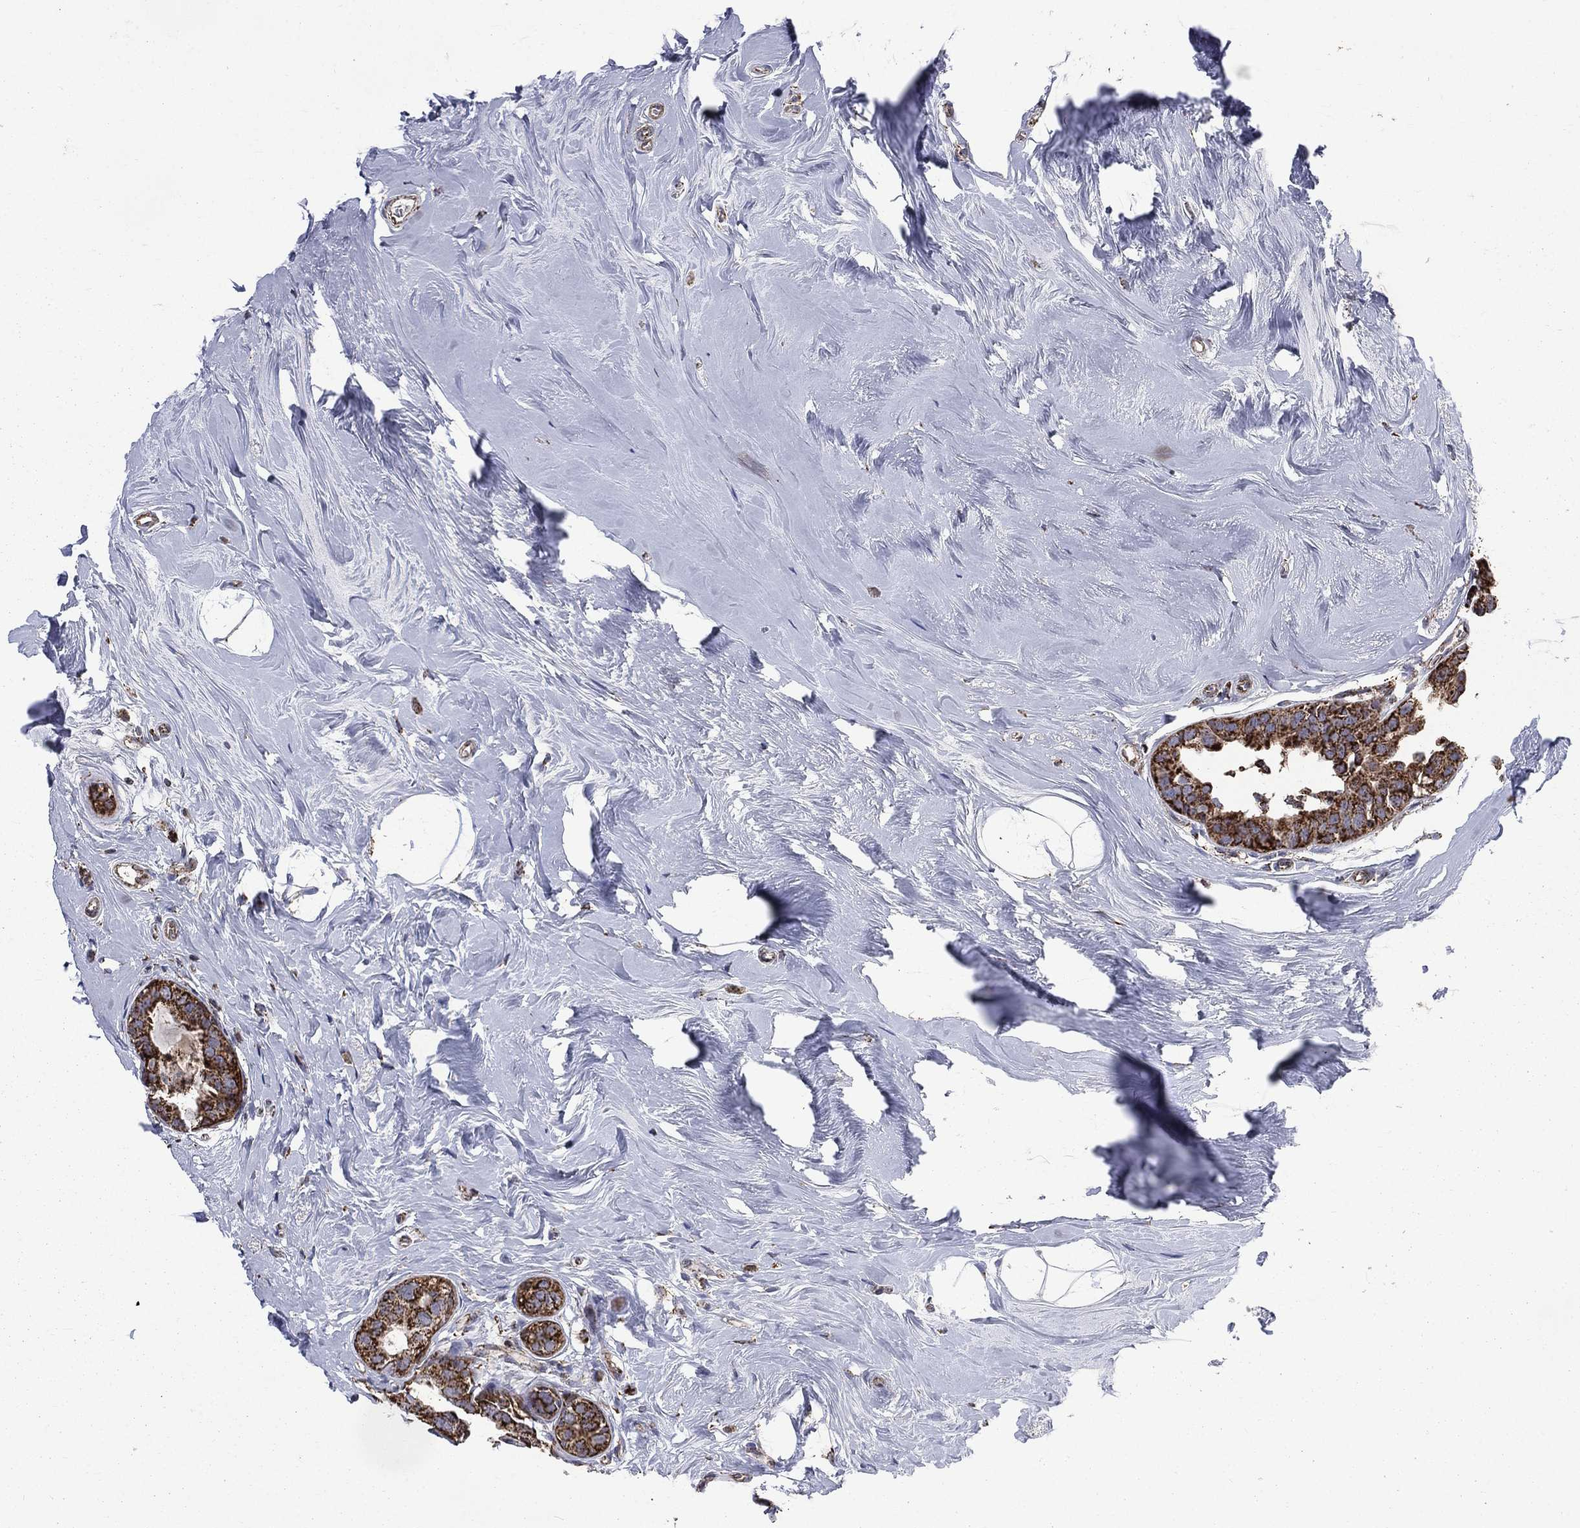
{"staining": {"intensity": "strong", "quantity": ">75%", "location": "cytoplasmic/membranous"}, "tissue": "breast cancer", "cell_type": "Tumor cells", "image_type": "cancer", "snomed": [{"axis": "morphology", "description": "Duct carcinoma"}, {"axis": "topography", "description": "Breast"}], "caption": "Breast invasive ductal carcinoma was stained to show a protein in brown. There is high levels of strong cytoplasmic/membranous expression in about >75% of tumor cells.", "gene": "GOT2", "patient": {"sex": "female", "age": 55}}